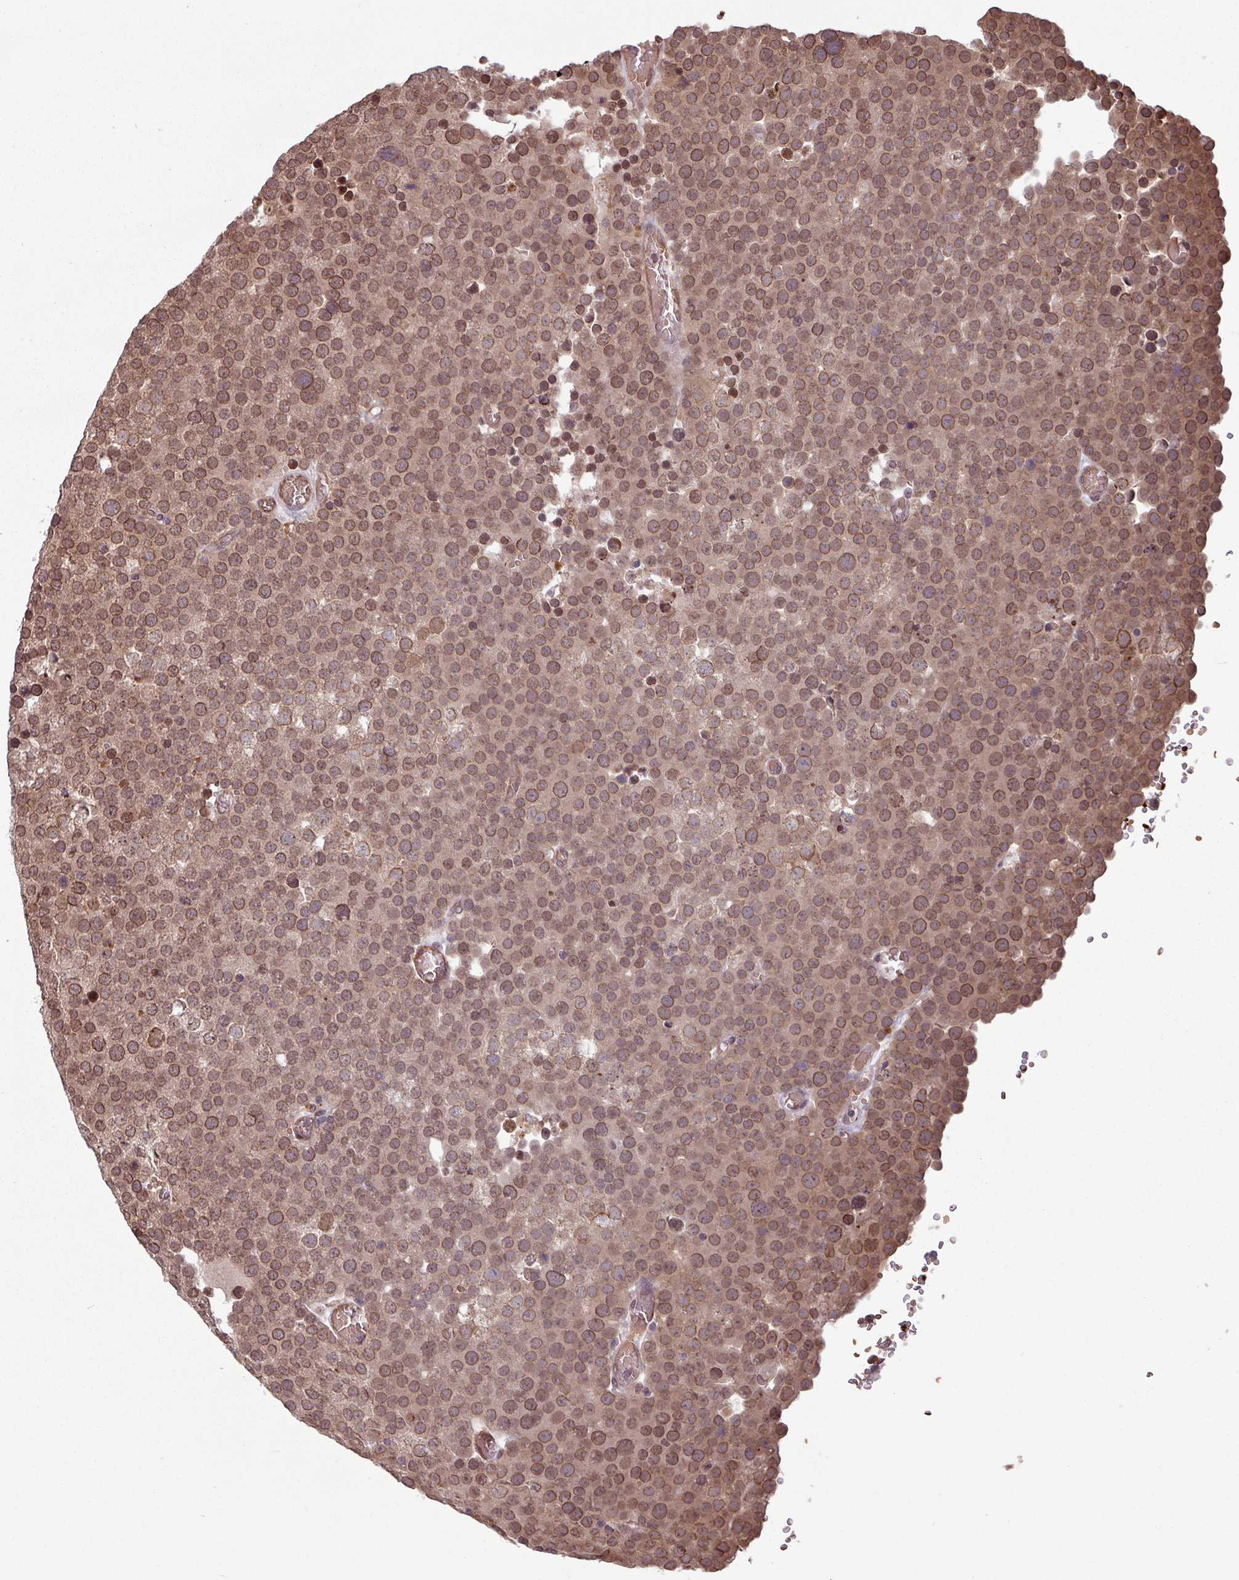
{"staining": {"intensity": "moderate", "quantity": ">75%", "location": "cytoplasmic/membranous,nuclear"}, "tissue": "testis cancer", "cell_type": "Tumor cells", "image_type": "cancer", "snomed": [{"axis": "morphology", "description": "Normal tissue, NOS"}, {"axis": "morphology", "description": "Seminoma, NOS"}, {"axis": "topography", "description": "Testis"}], "caption": "Immunohistochemical staining of testis cancer (seminoma) reveals medium levels of moderate cytoplasmic/membranous and nuclear protein expression in about >75% of tumor cells.", "gene": "RBM4B", "patient": {"sex": "male", "age": 71}}